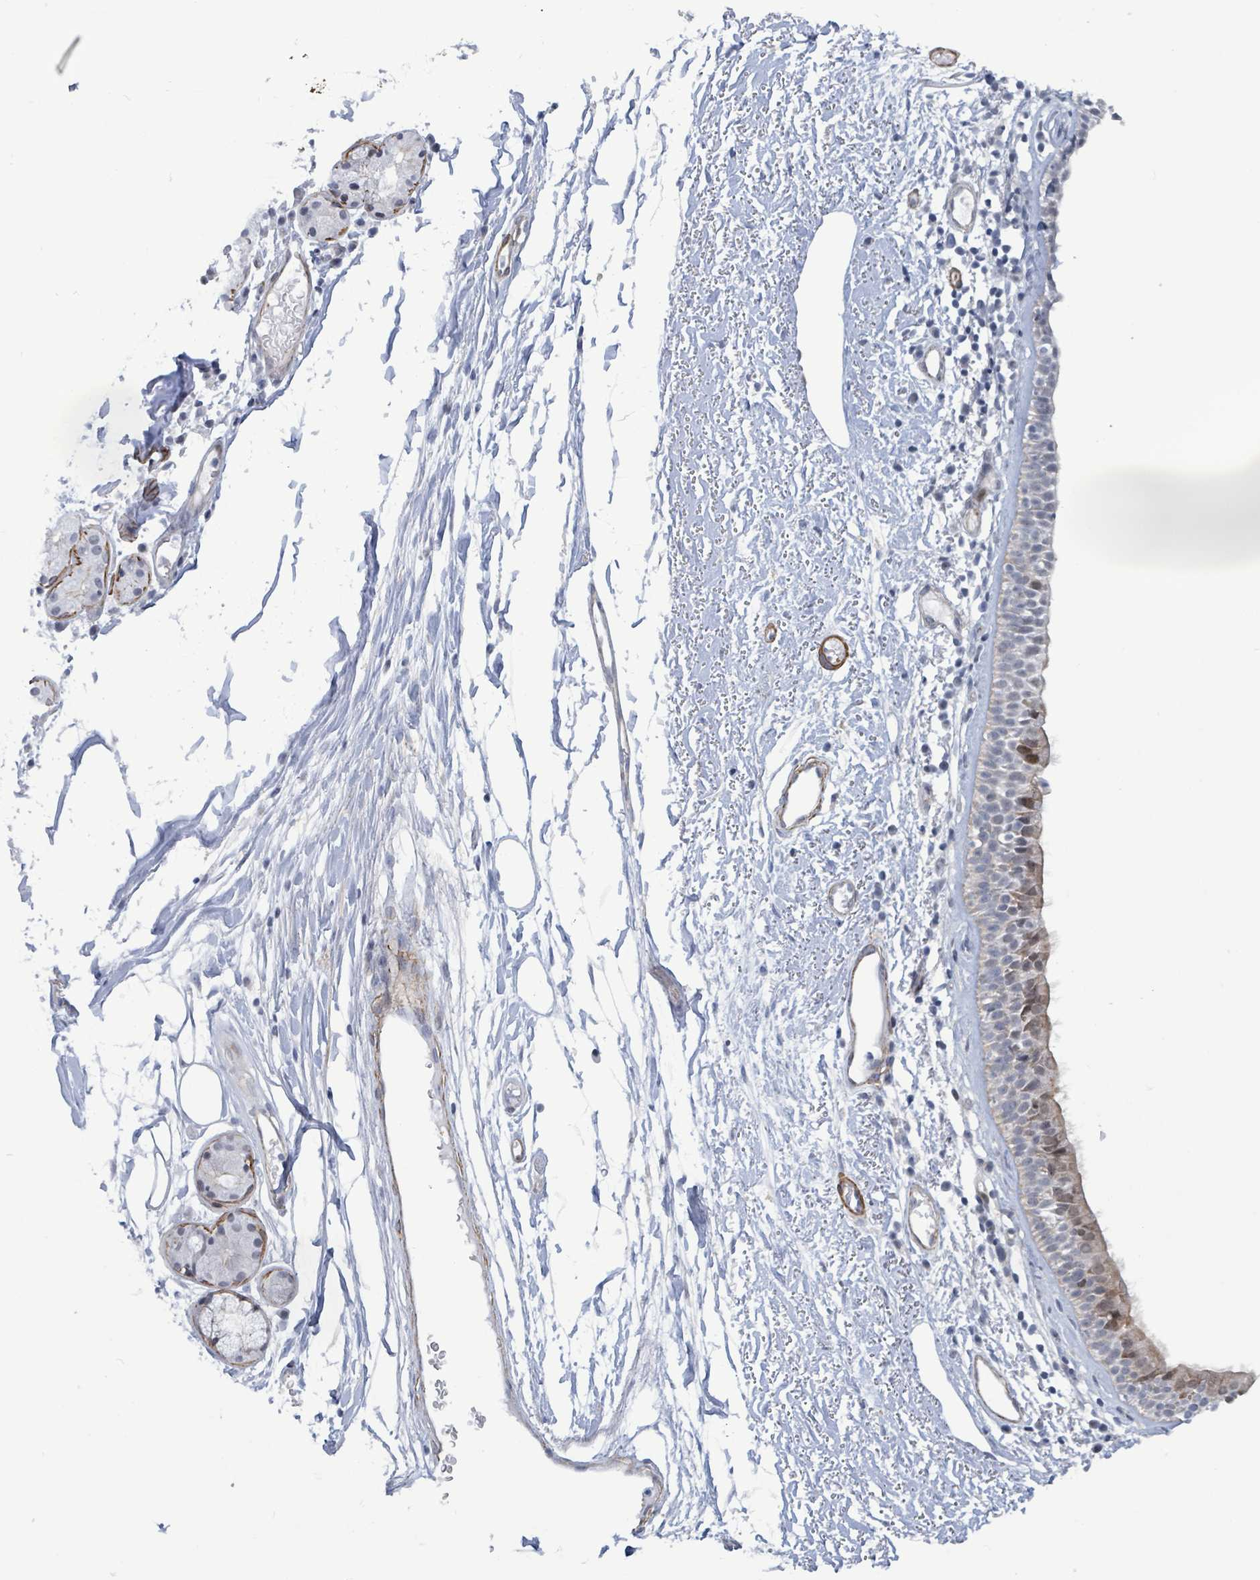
{"staining": {"intensity": "moderate", "quantity": "<25%", "location": "cytoplasmic/membranous"}, "tissue": "nasopharynx", "cell_type": "Respiratory epithelial cells", "image_type": "normal", "snomed": [{"axis": "morphology", "description": "Normal tissue, NOS"}, {"axis": "topography", "description": "Cartilage tissue"}, {"axis": "topography", "description": "Nasopharynx"}], "caption": "A brown stain labels moderate cytoplasmic/membranous staining of a protein in respiratory epithelial cells of normal human nasopharynx.", "gene": "DMRTC1B", "patient": {"sex": "male", "age": 56}}